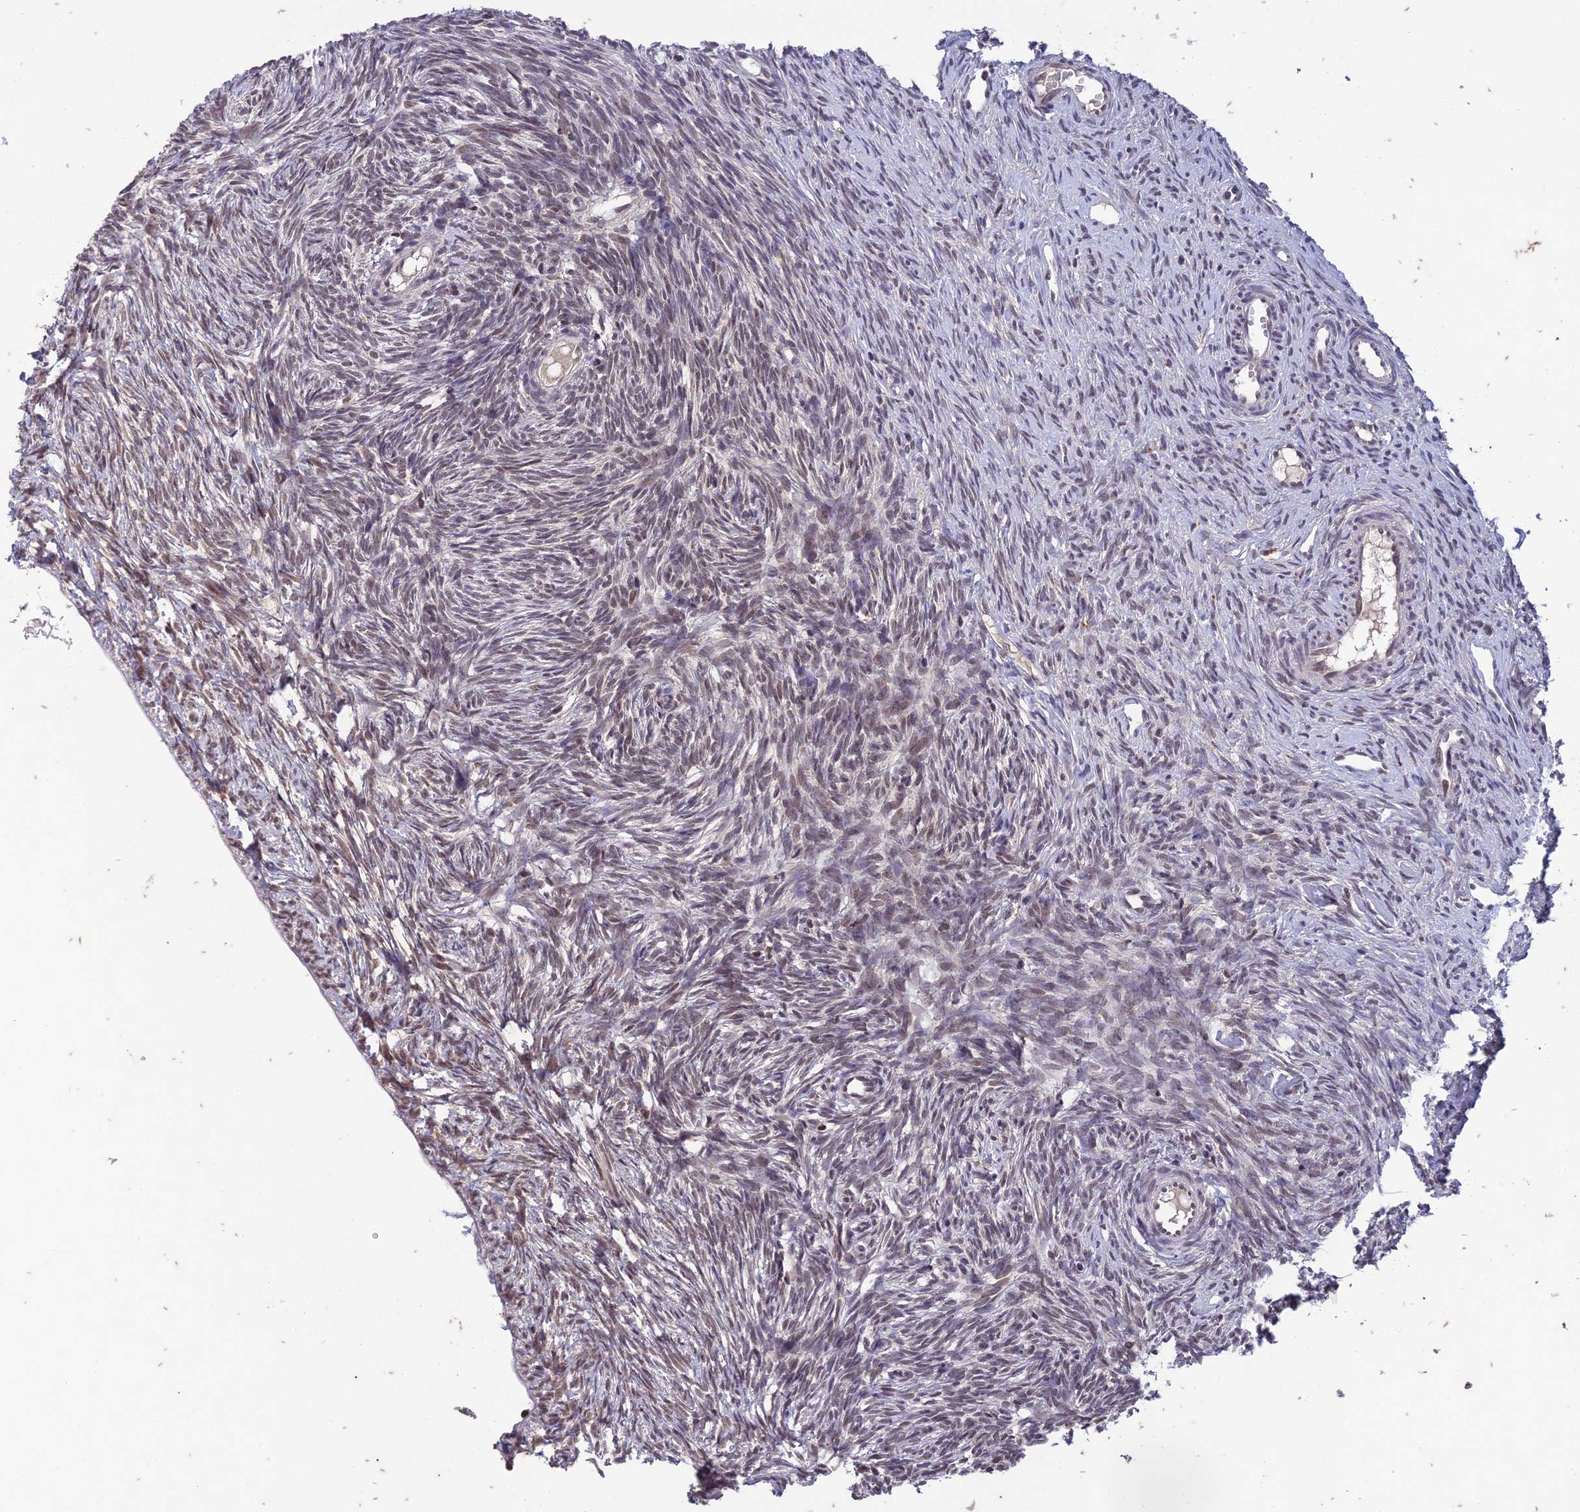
{"staining": {"intensity": "weak", "quantity": "25%-75%", "location": "nuclear"}, "tissue": "ovary", "cell_type": "Follicle cells", "image_type": "normal", "snomed": [{"axis": "morphology", "description": "Normal tissue, NOS"}, {"axis": "topography", "description": "Ovary"}], "caption": "Unremarkable ovary exhibits weak nuclear staining in approximately 25%-75% of follicle cells The protein is stained brown, and the nuclei are stained in blue (DAB (3,3'-diaminobenzidine) IHC with brightfield microscopy, high magnification)..", "gene": "POP4", "patient": {"sex": "female", "age": 51}}